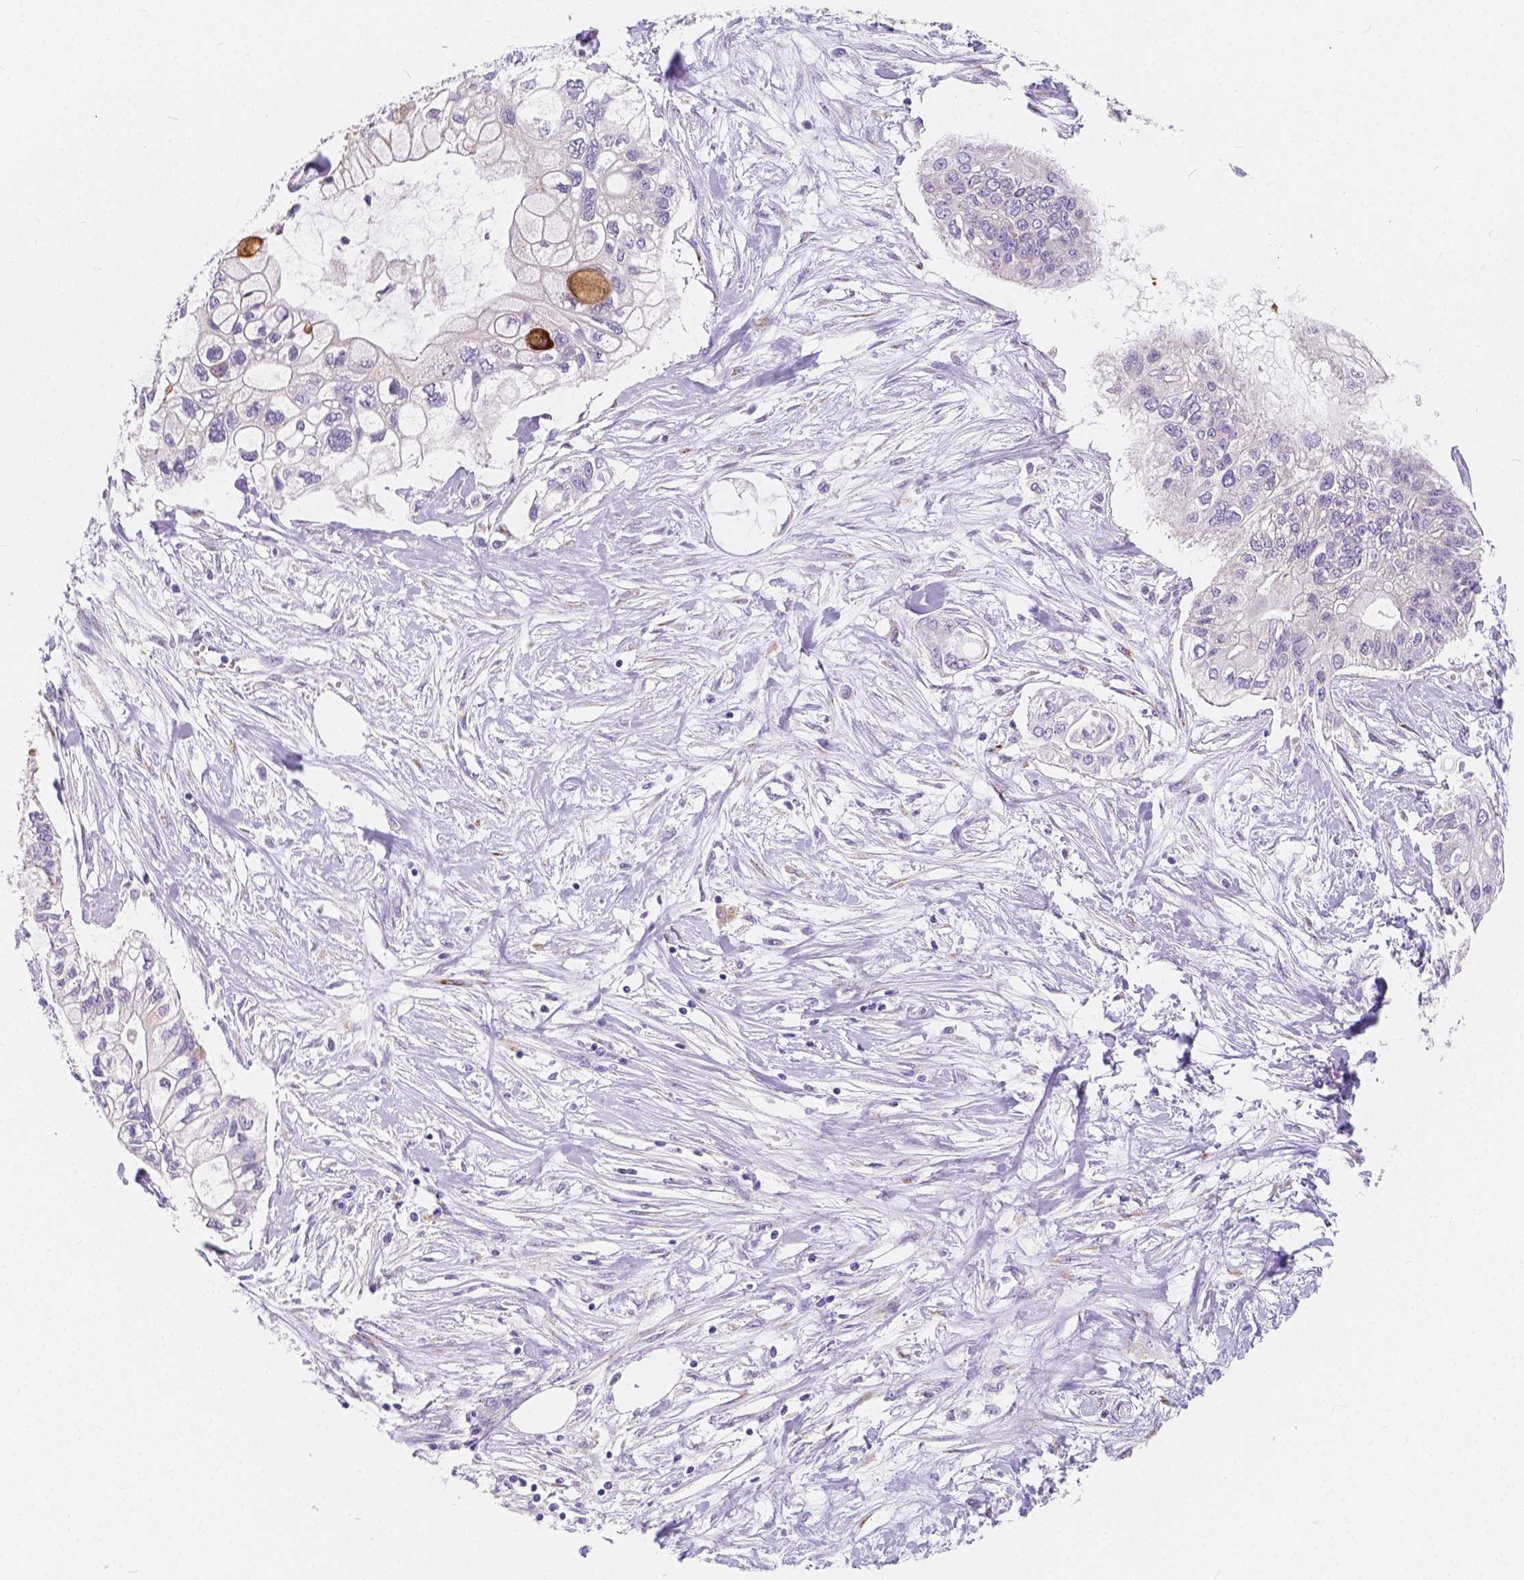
{"staining": {"intensity": "strong", "quantity": "<25%", "location": "cytoplasmic/membranous"}, "tissue": "pancreatic cancer", "cell_type": "Tumor cells", "image_type": "cancer", "snomed": [{"axis": "morphology", "description": "Adenocarcinoma, NOS"}, {"axis": "topography", "description": "Pancreas"}], "caption": "This image exhibits IHC staining of human adenocarcinoma (pancreatic), with medium strong cytoplasmic/membranous positivity in about <25% of tumor cells.", "gene": "RNF186", "patient": {"sex": "female", "age": 77}}